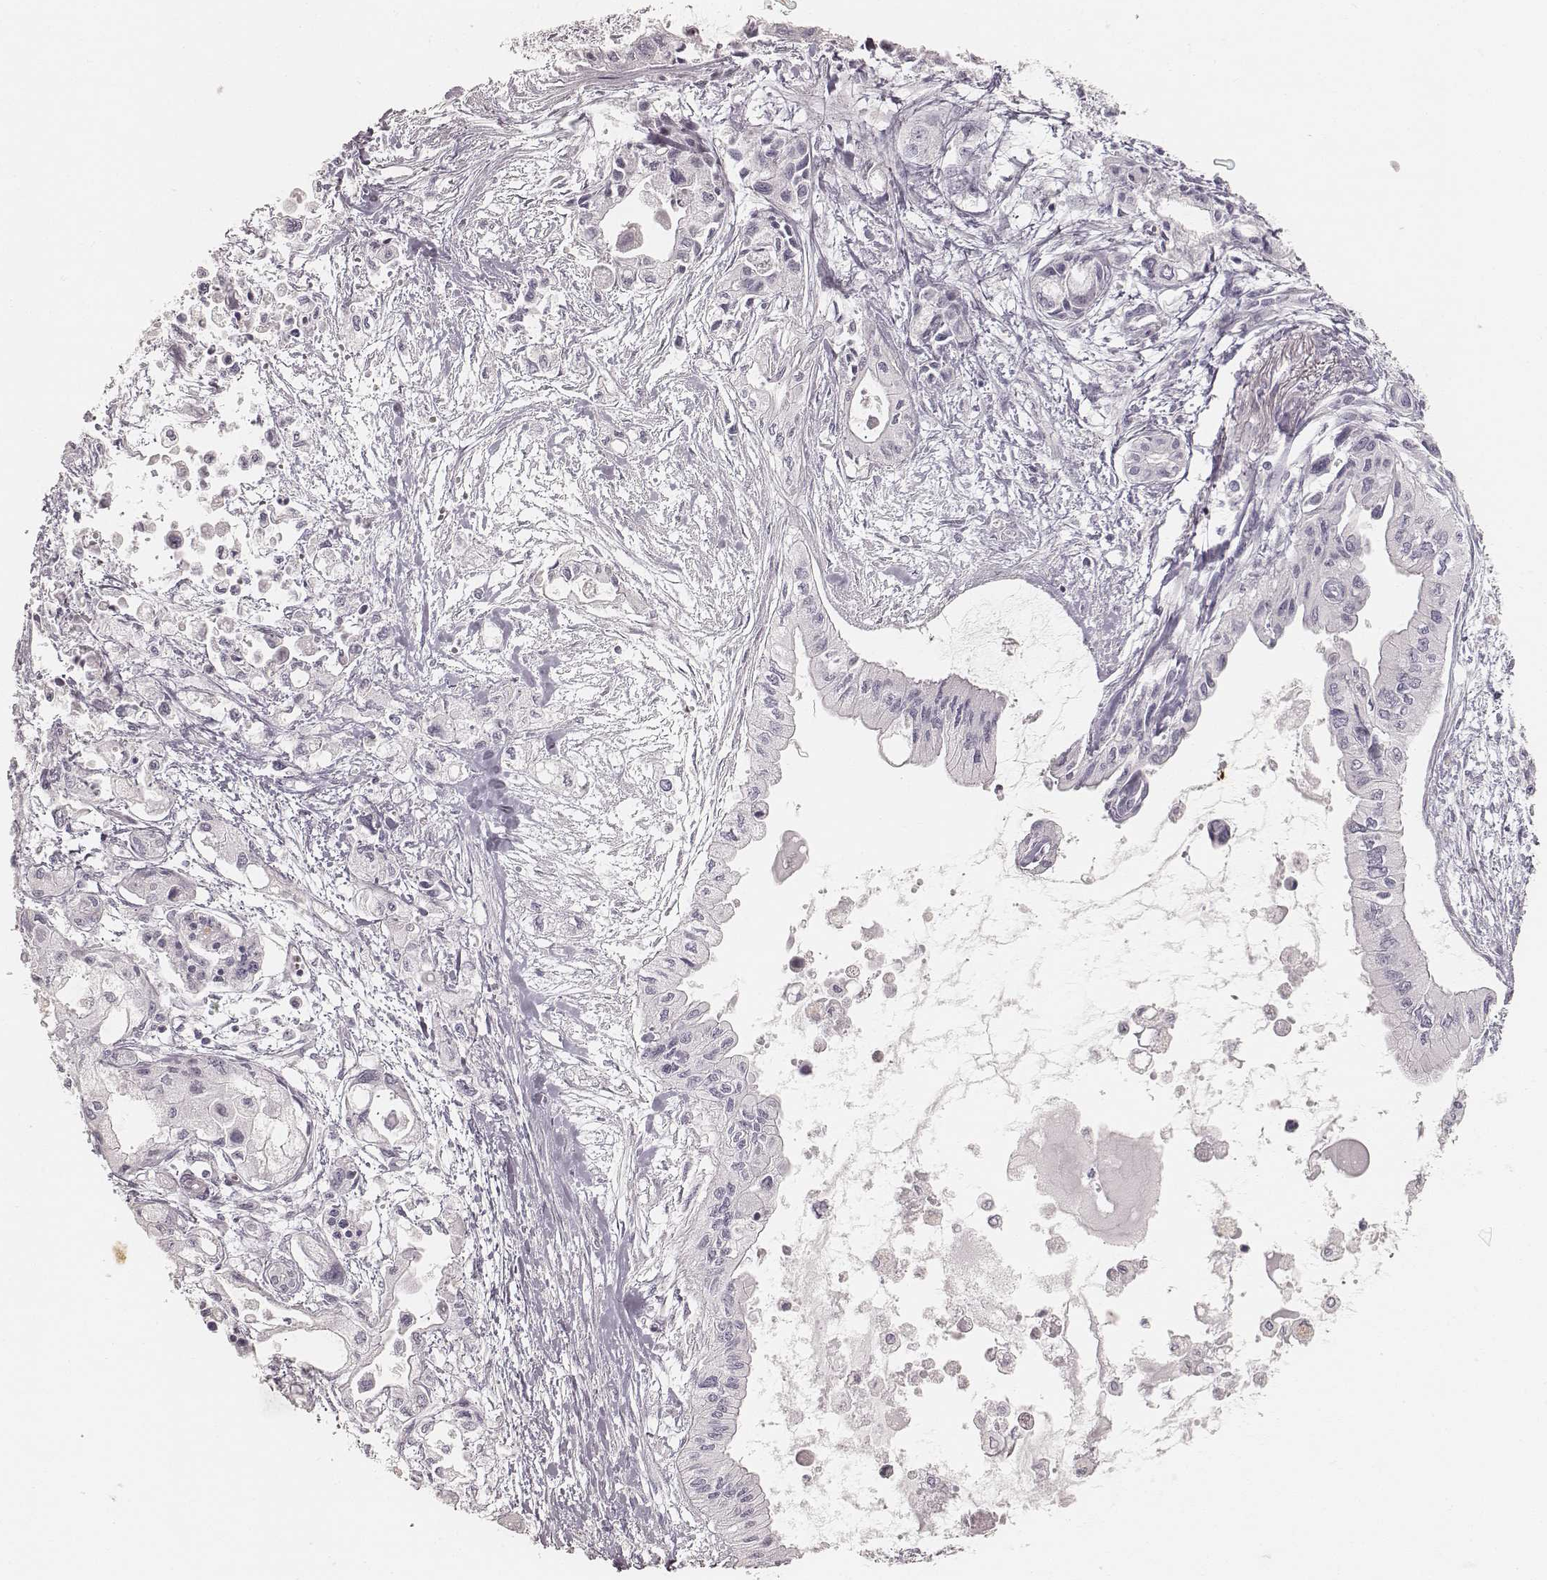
{"staining": {"intensity": "negative", "quantity": "none", "location": "none"}, "tissue": "pancreatic cancer", "cell_type": "Tumor cells", "image_type": "cancer", "snomed": [{"axis": "morphology", "description": "Adenocarcinoma, NOS"}, {"axis": "topography", "description": "Pancreas"}], "caption": "Adenocarcinoma (pancreatic) stained for a protein using immunohistochemistry reveals no staining tumor cells.", "gene": "KRT72", "patient": {"sex": "female", "age": 61}}